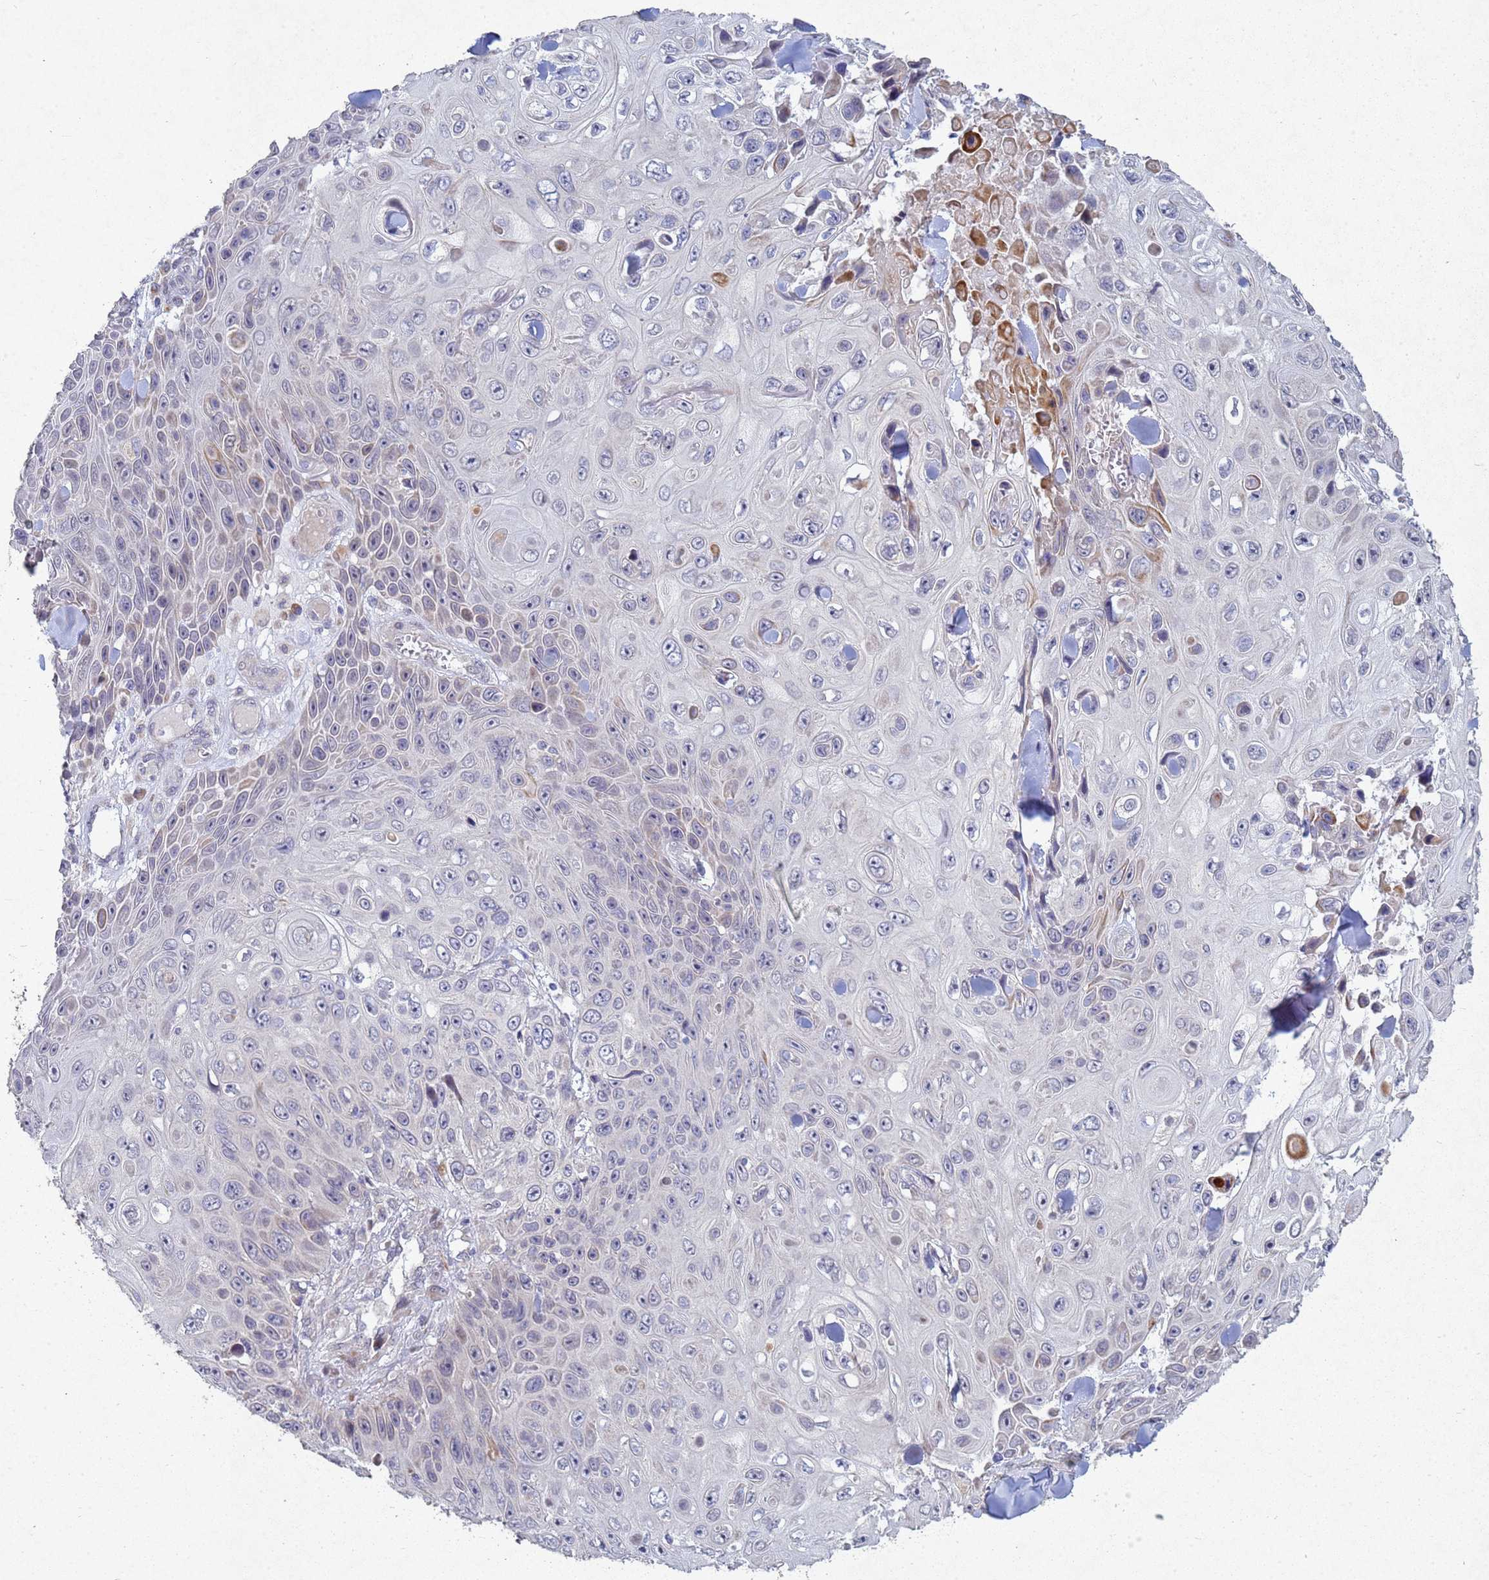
{"staining": {"intensity": "moderate", "quantity": "<25%", "location": "cytoplasmic/membranous"}, "tissue": "skin cancer", "cell_type": "Tumor cells", "image_type": "cancer", "snomed": [{"axis": "morphology", "description": "Squamous cell carcinoma, NOS"}, {"axis": "topography", "description": "Skin"}], "caption": "High-magnification brightfield microscopy of skin cancer stained with DAB (brown) and counterstained with hematoxylin (blue). tumor cells exhibit moderate cytoplasmic/membranous staining is present in about<25% of cells. The staining is performed using DAB (3,3'-diaminobenzidine) brown chromogen to label protein expression. The nuclei are counter-stained blue using hematoxylin.", "gene": "TNPO2", "patient": {"sex": "male", "age": 82}}